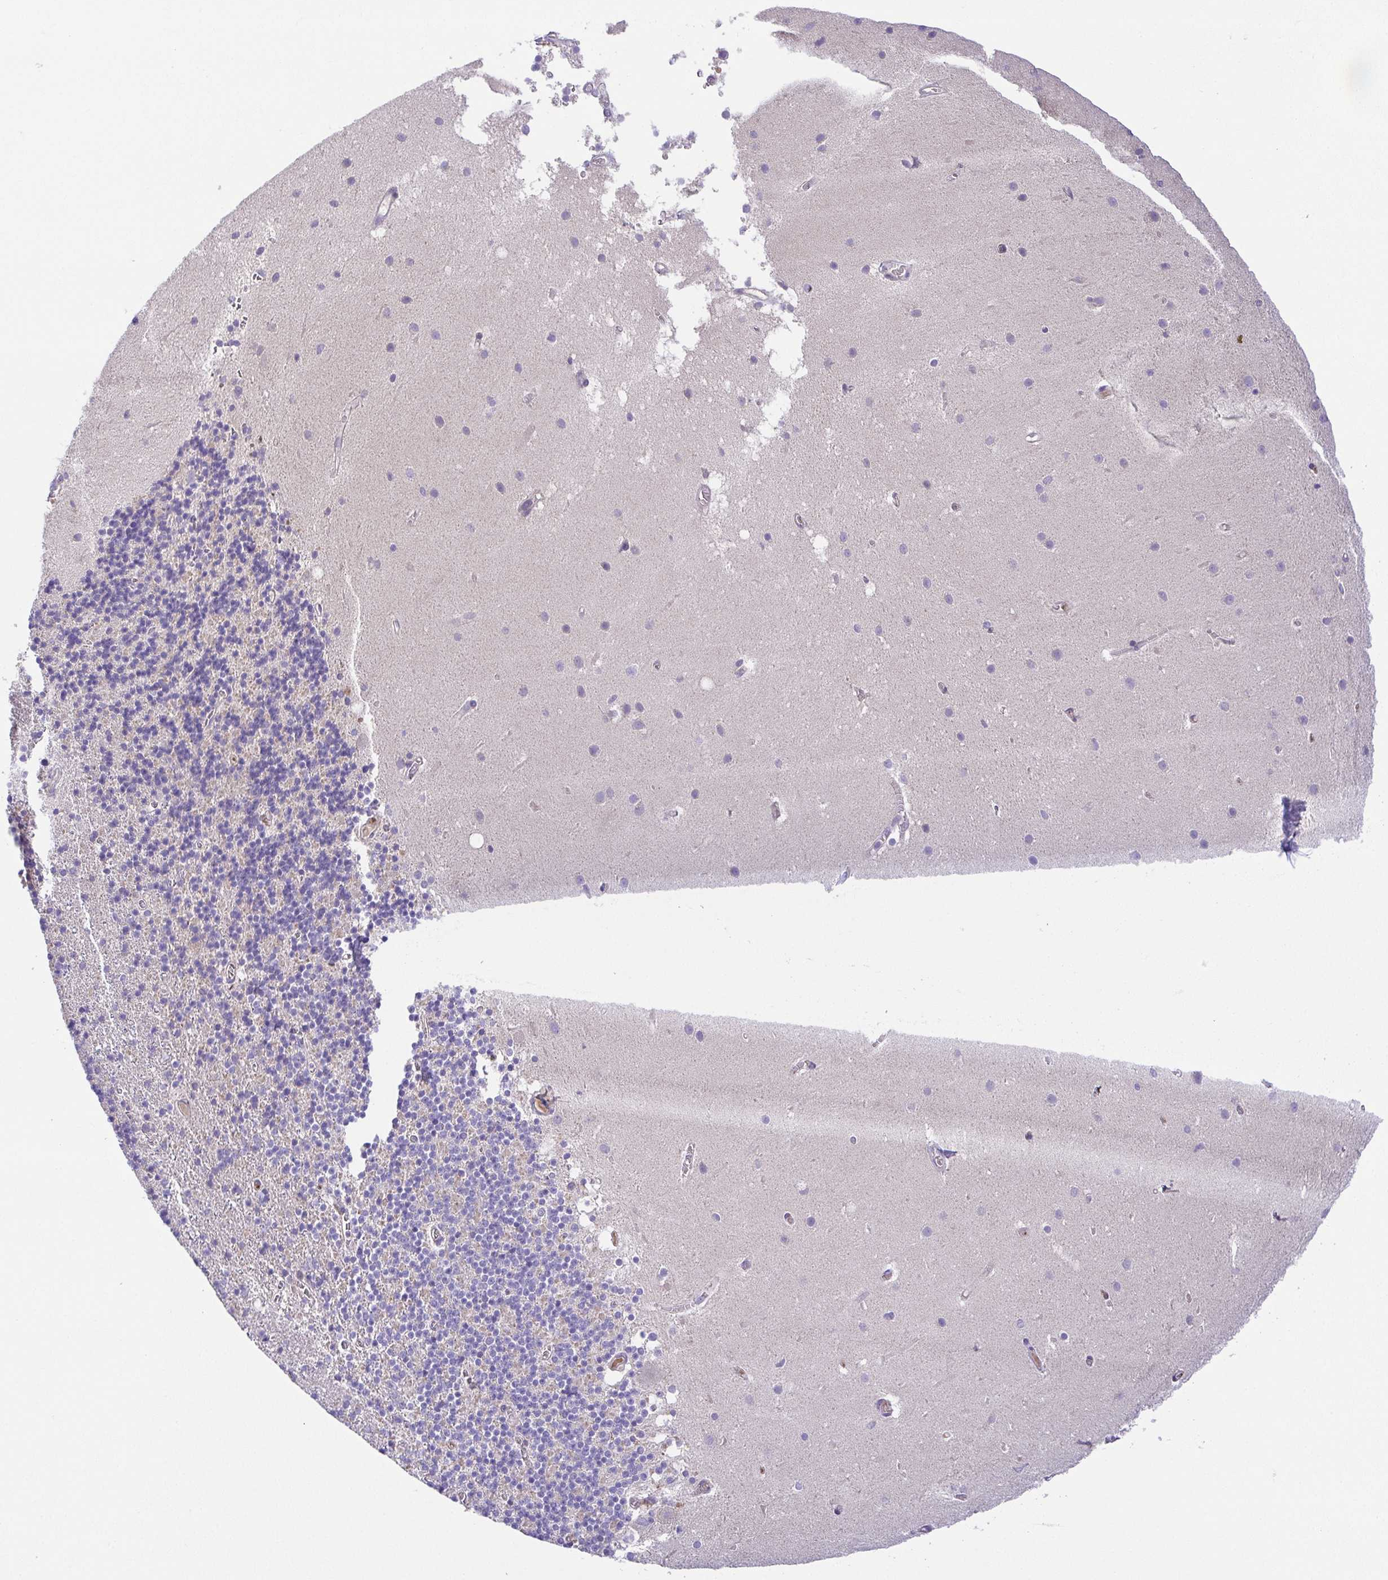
{"staining": {"intensity": "negative", "quantity": "none", "location": "none"}, "tissue": "cerebellum", "cell_type": "Cells in granular layer", "image_type": "normal", "snomed": [{"axis": "morphology", "description": "Normal tissue, NOS"}, {"axis": "topography", "description": "Cerebellum"}], "caption": "Immunohistochemistry (IHC) histopathology image of benign human cerebellum stained for a protein (brown), which demonstrates no positivity in cells in granular layer.", "gene": "SLC13A1", "patient": {"sex": "male", "age": 70}}